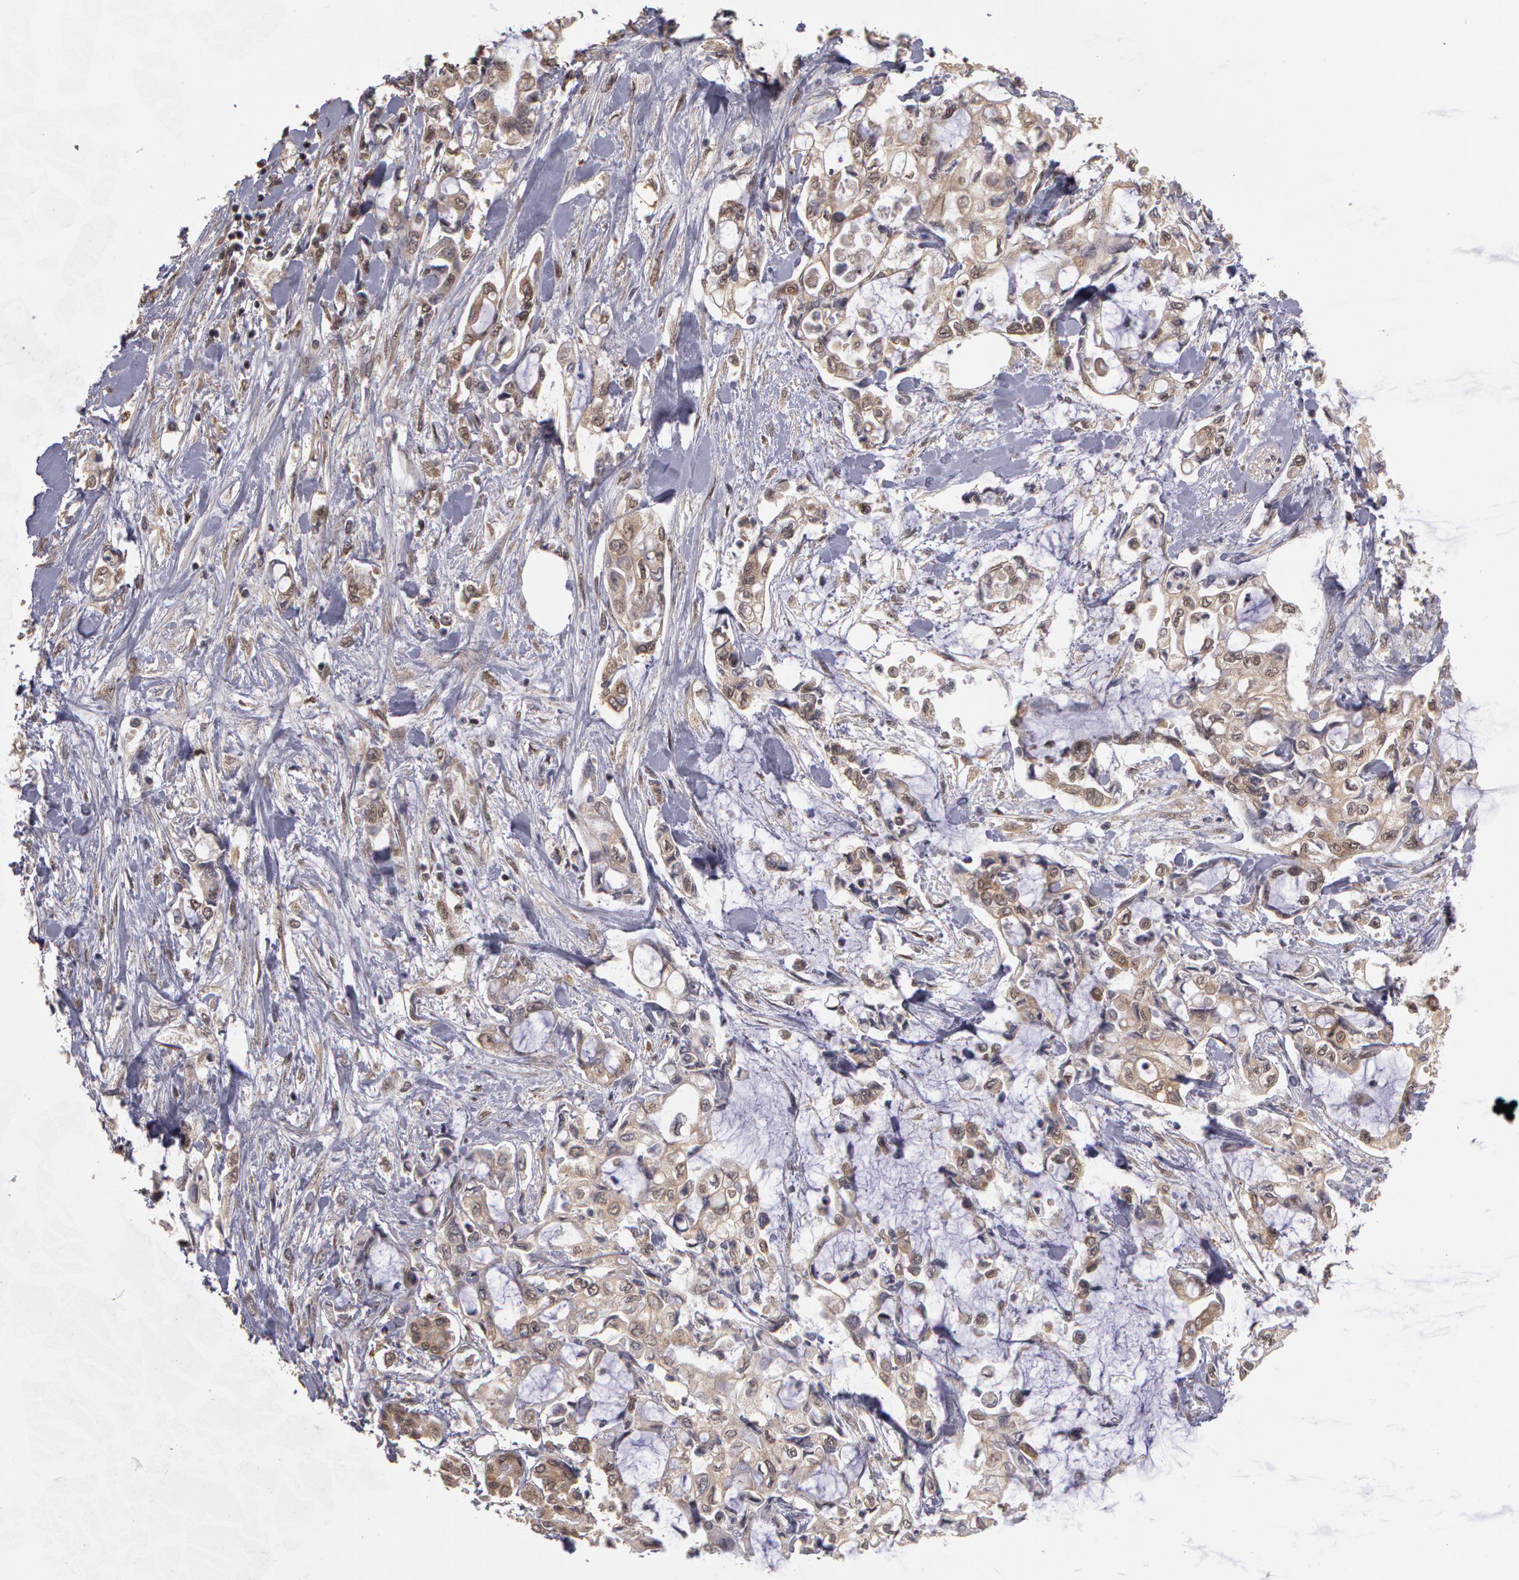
{"staining": {"intensity": "weak", "quantity": ">75%", "location": "cytoplasmic/membranous"}, "tissue": "pancreatic cancer", "cell_type": "Tumor cells", "image_type": "cancer", "snomed": [{"axis": "morphology", "description": "Adenocarcinoma, NOS"}, {"axis": "topography", "description": "Pancreas"}], "caption": "Immunohistochemical staining of human pancreatic cancer (adenocarcinoma) displays low levels of weak cytoplasmic/membranous protein positivity in about >75% of tumor cells.", "gene": "GLIS1", "patient": {"sex": "female", "age": 70}}